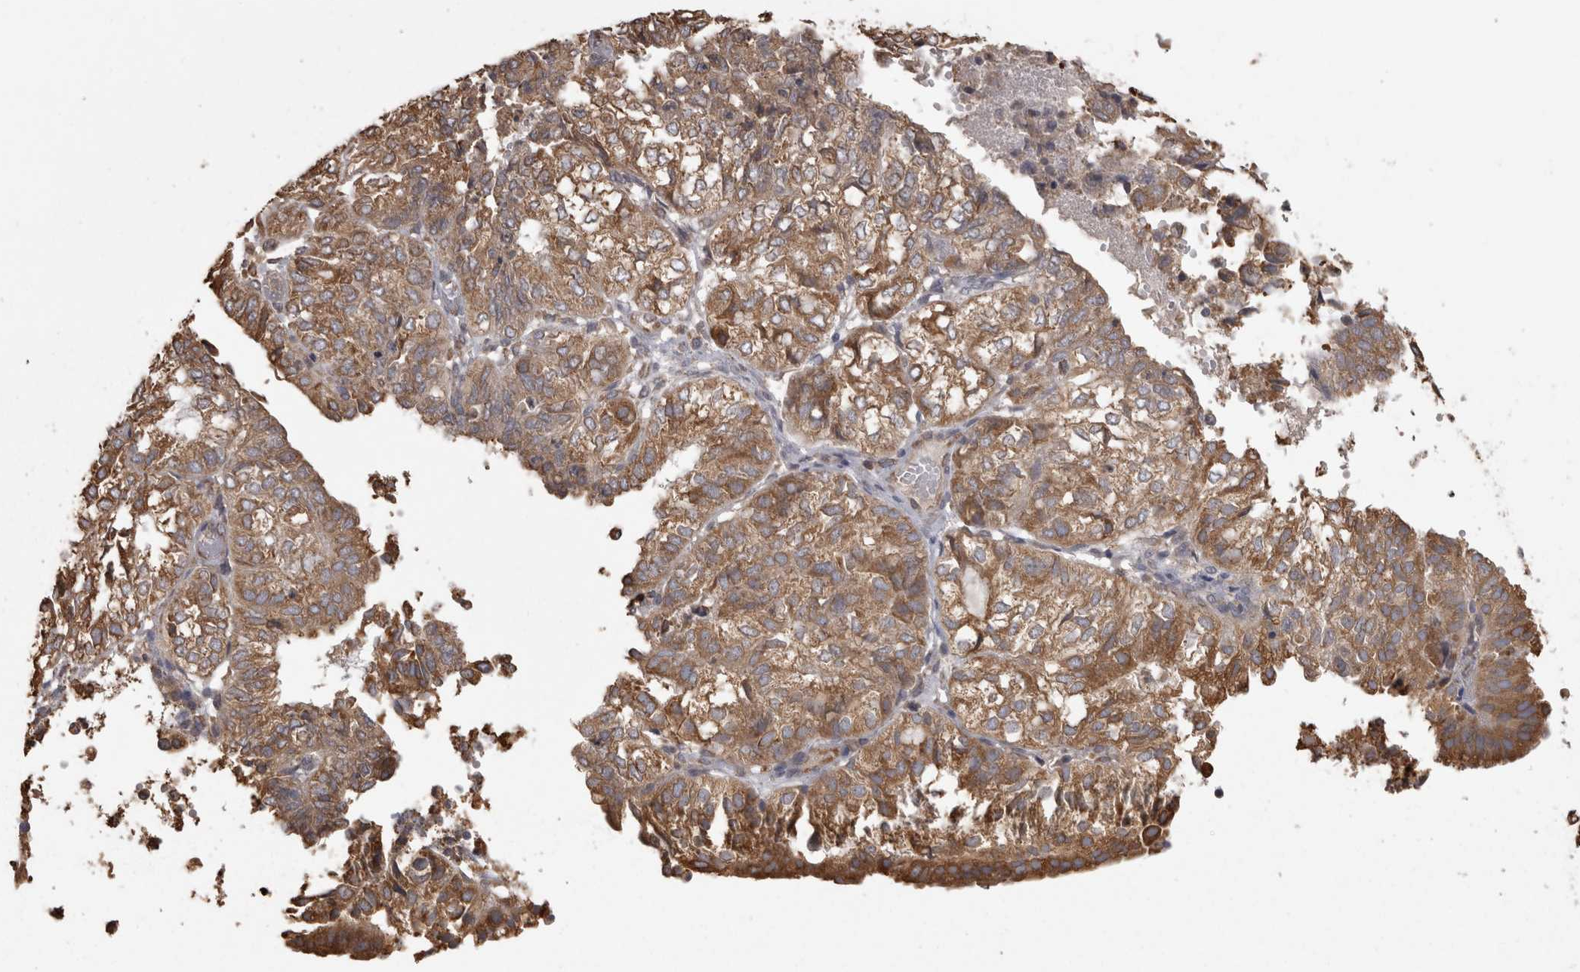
{"staining": {"intensity": "moderate", "quantity": ">75%", "location": "cytoplasmic/membranous"}, "tissue": "endometrial cancer", "cell_type": "Tumor cells", "image_type": "cancer", "snomed": [{"axis": "morphology", "description": "Adenocarcinoma, NOS"}, {"axis": "topography", "description": "Uterus"}], "caption": "Adenocarcinoma (endometrial) stained for a protein demonstrates moderate cytoplasmic/membranous positivity in tumor cells.", "gene": "PON2", "patient": {"sex": "female", "age": 60}}